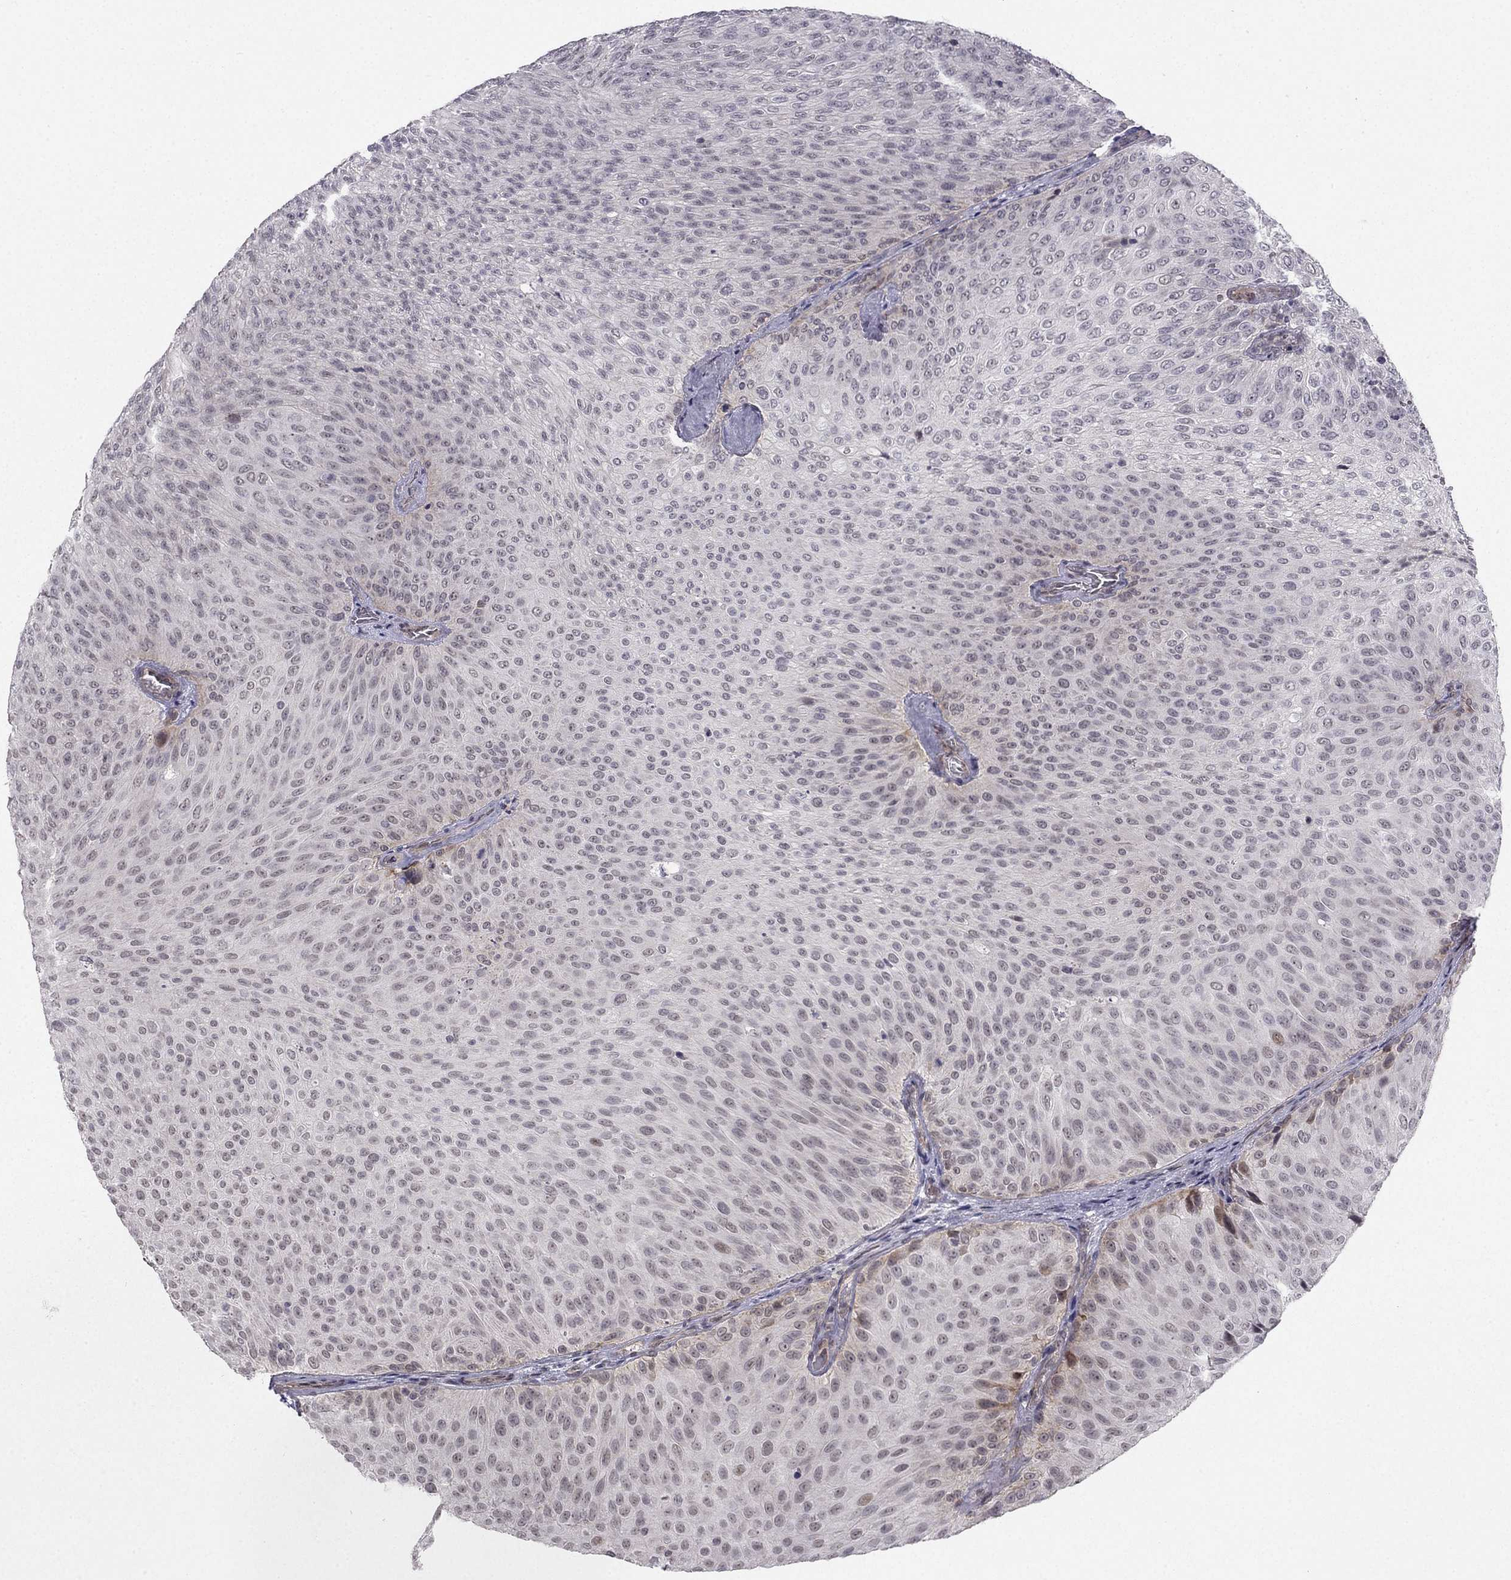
{"staining": {"intensity": "negative", "quantity": "none", "location": "none"}, "tissue": "urothelial cancer", "cell_type": "Tumor cells", "image_type": "cancer", "snomed": [{"axis": "morphology", "description": "Urothelial carcinoma, Low grade"}, {"axis": "topography", "description": "Urinary bladder"}], "caption": "The image demonstrates no staining of tumor cells in urothelial cancer.", "gene": "CHST8", "patient": {"sex": "male", "age": 78}}